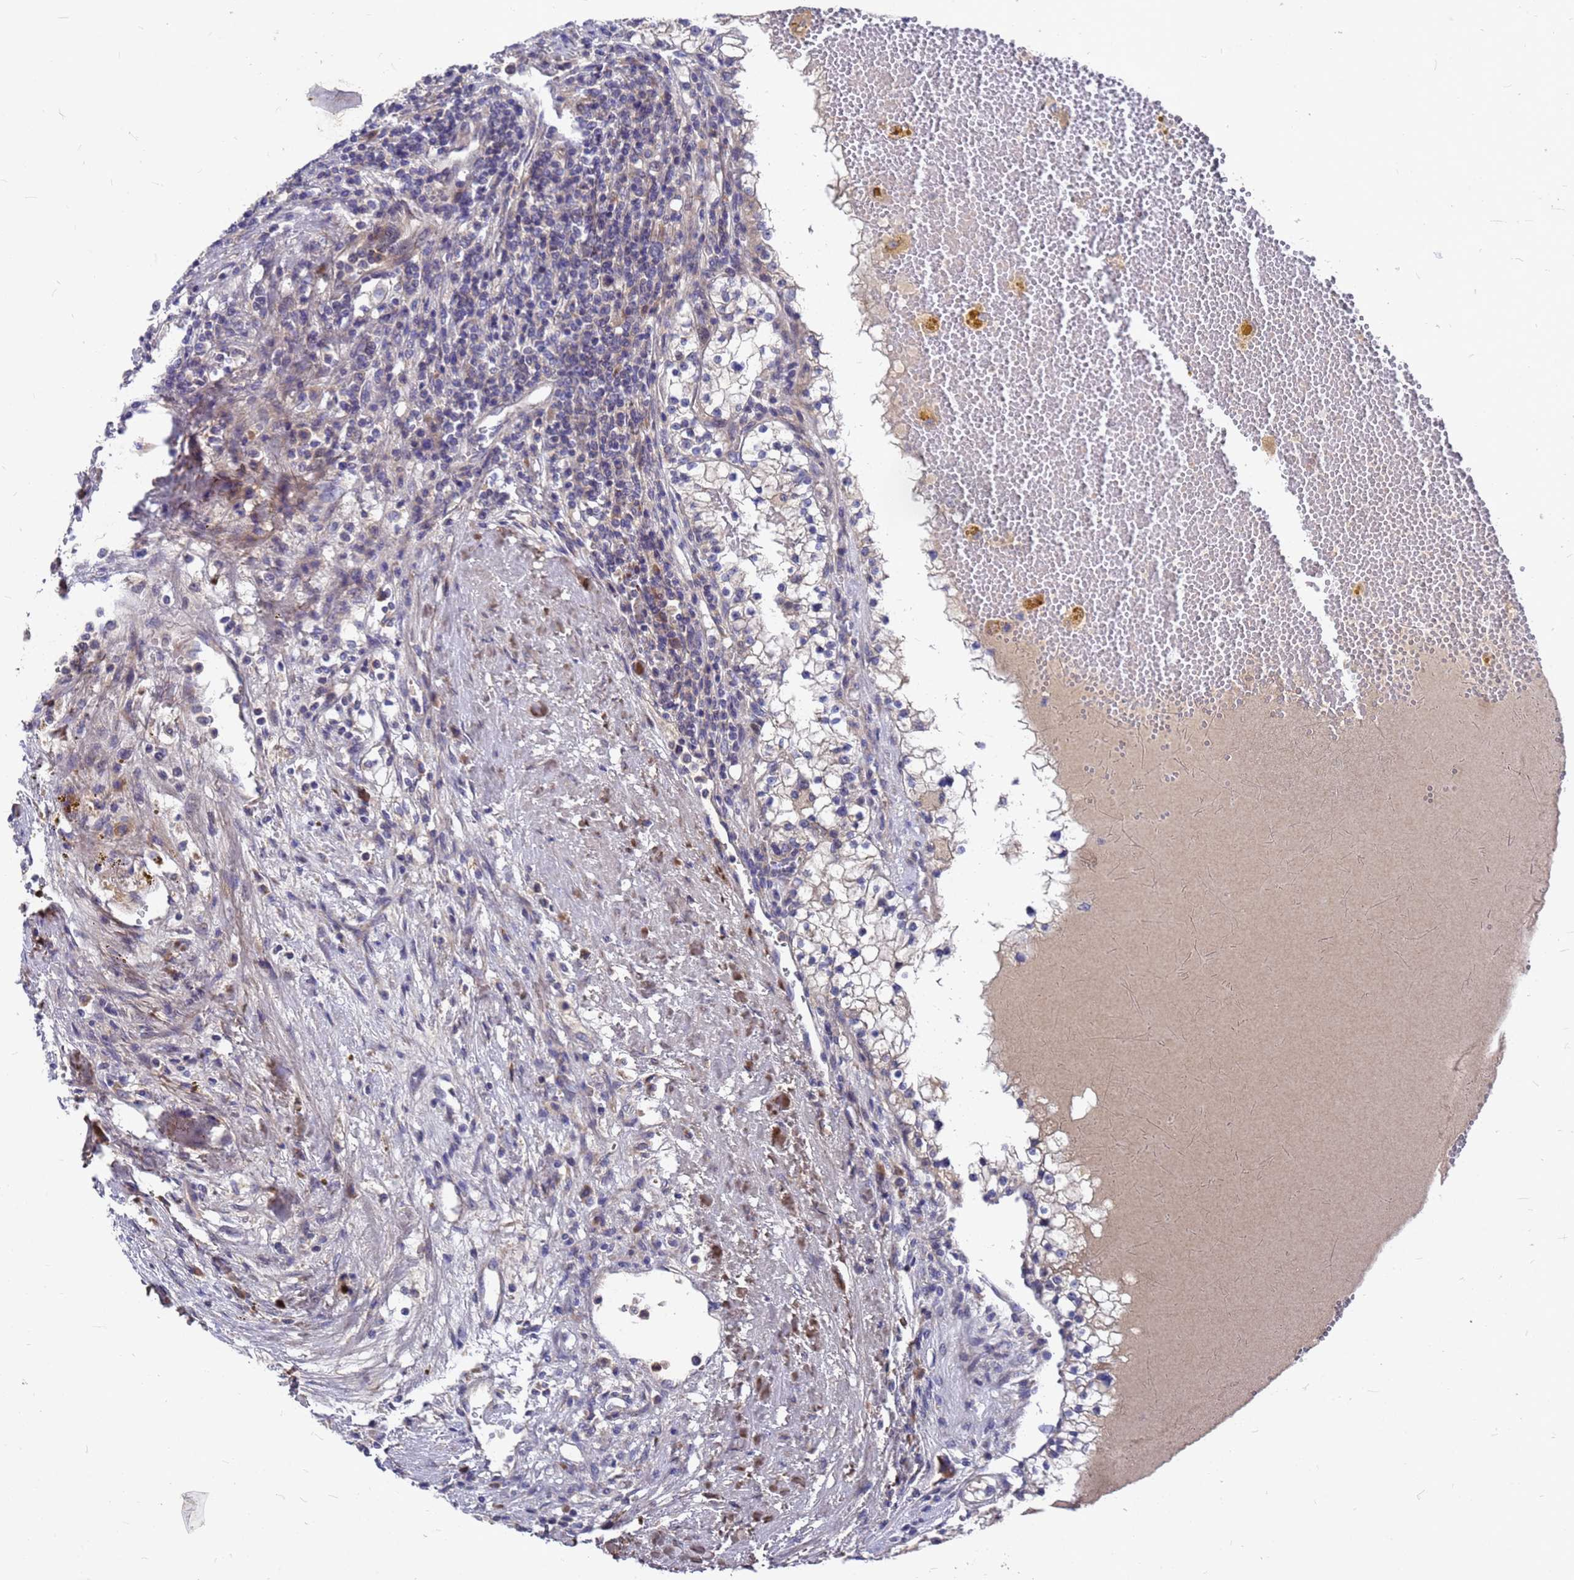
{"staining": {"intensity": "negative", "quantity": "none", "location": "none"}, "tissue": "renal cancer", "cell_type": "Tumor cells", "image_type": "cancer", "snomed": [{"axis": "morphology", "description": "Normal tissue, NOS"}, {"axis": "morphology", "description": "Adenocarcinoma, NOS"}, {"axis": "topography", "description": "Kidney"}], "caption": "Protein analysis of adenocarcinoma (renal) demonstrates no significant staining in tumor cells.", "gene": "ZNF717", "patient": {"sex": "male", "age": 68}}